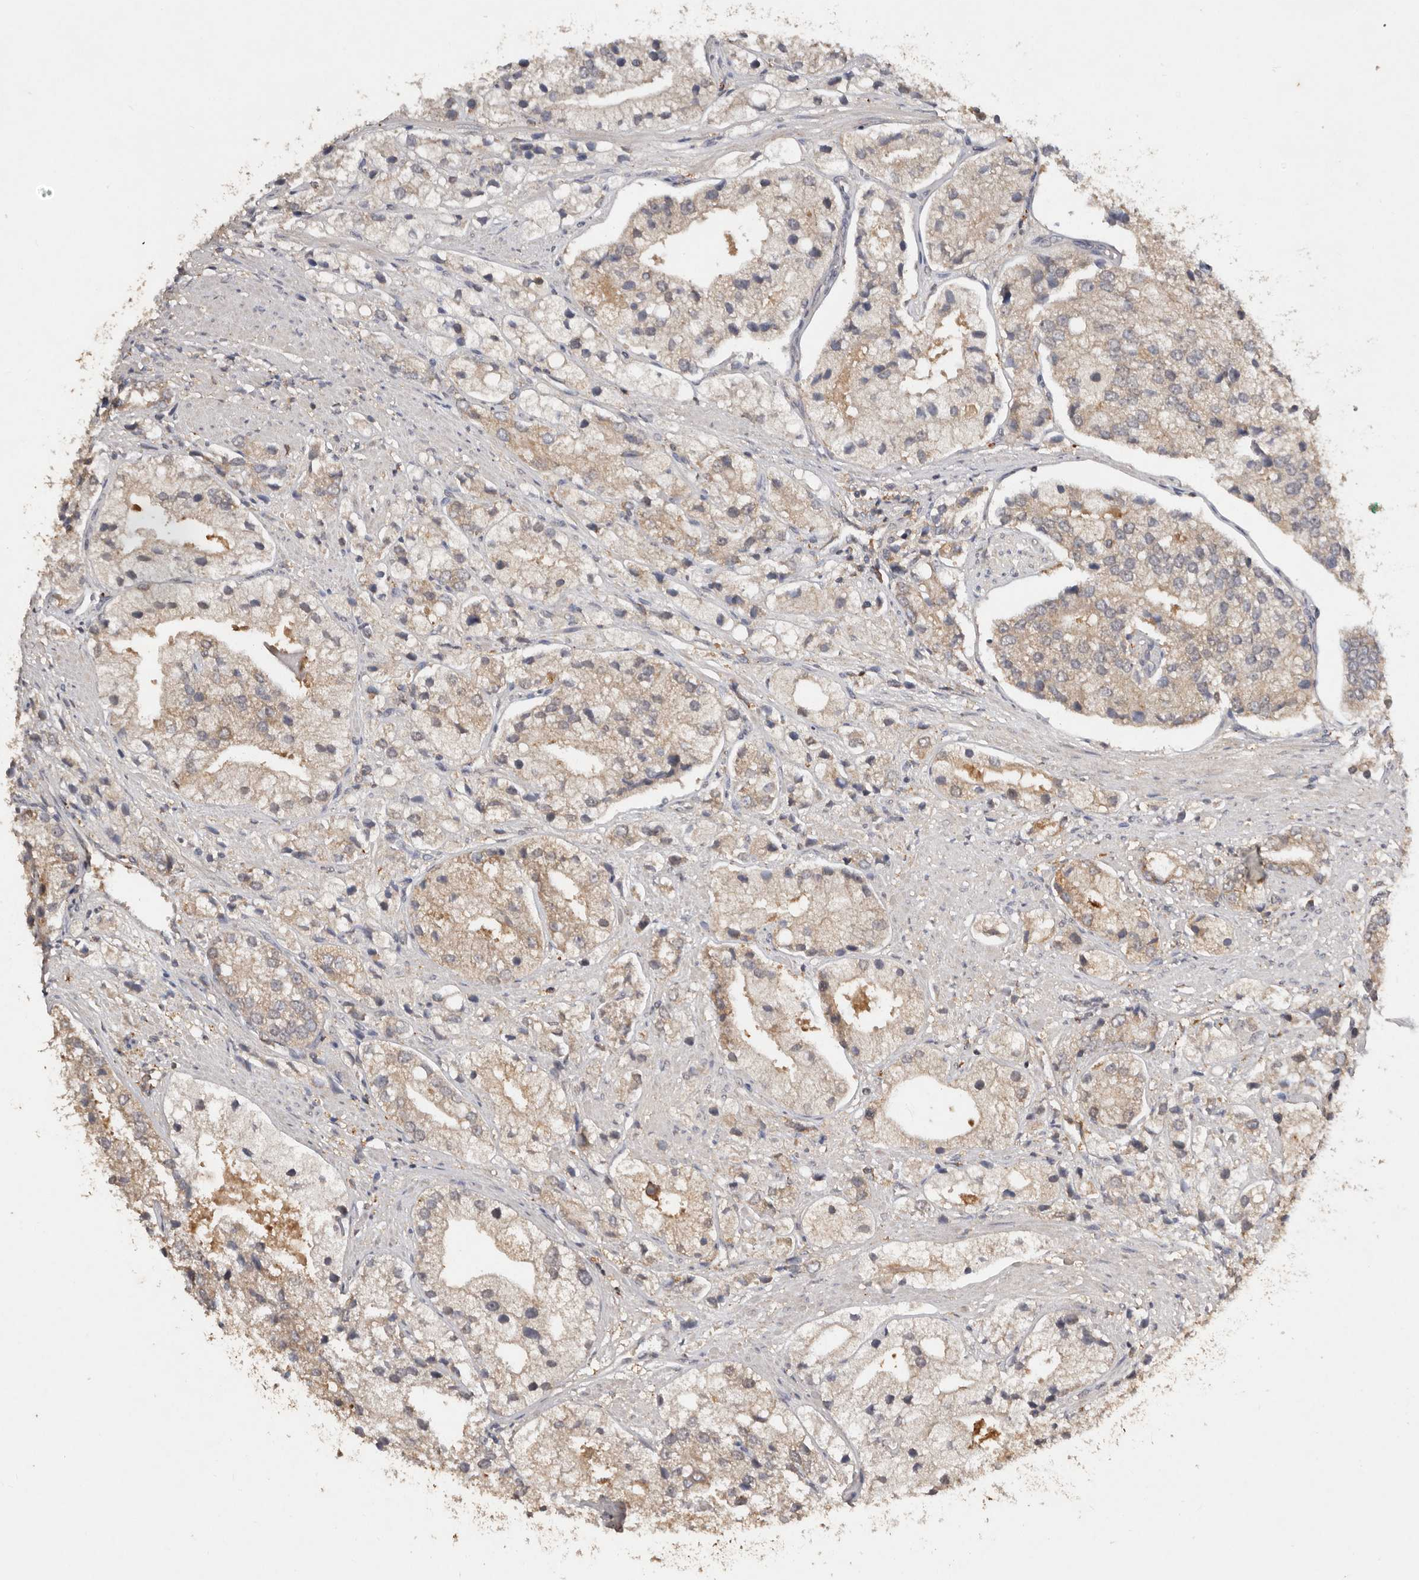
{"staining": {"intensity": "weak", "quantity": "25%-75%", "location": "cytoplasmic/membranous"}, "tissue": "prostate cancer", "cell_type": "Tumor cells", "image_type": "cancer", "snomed": [{"axis": "morphology", "description": "Adenocarcinoma, High grade"}, {"axis": "topography", "description": "Prostate"}], "caption": "Protein expression analysis of human prostate high-grade adenocarcinoma reveals weak cytoplasmic/membranous staining in approximately 25%-75% of tumor cells.", "gene": "EDEM1", "patient": {"sex": "male", "age": 50}}